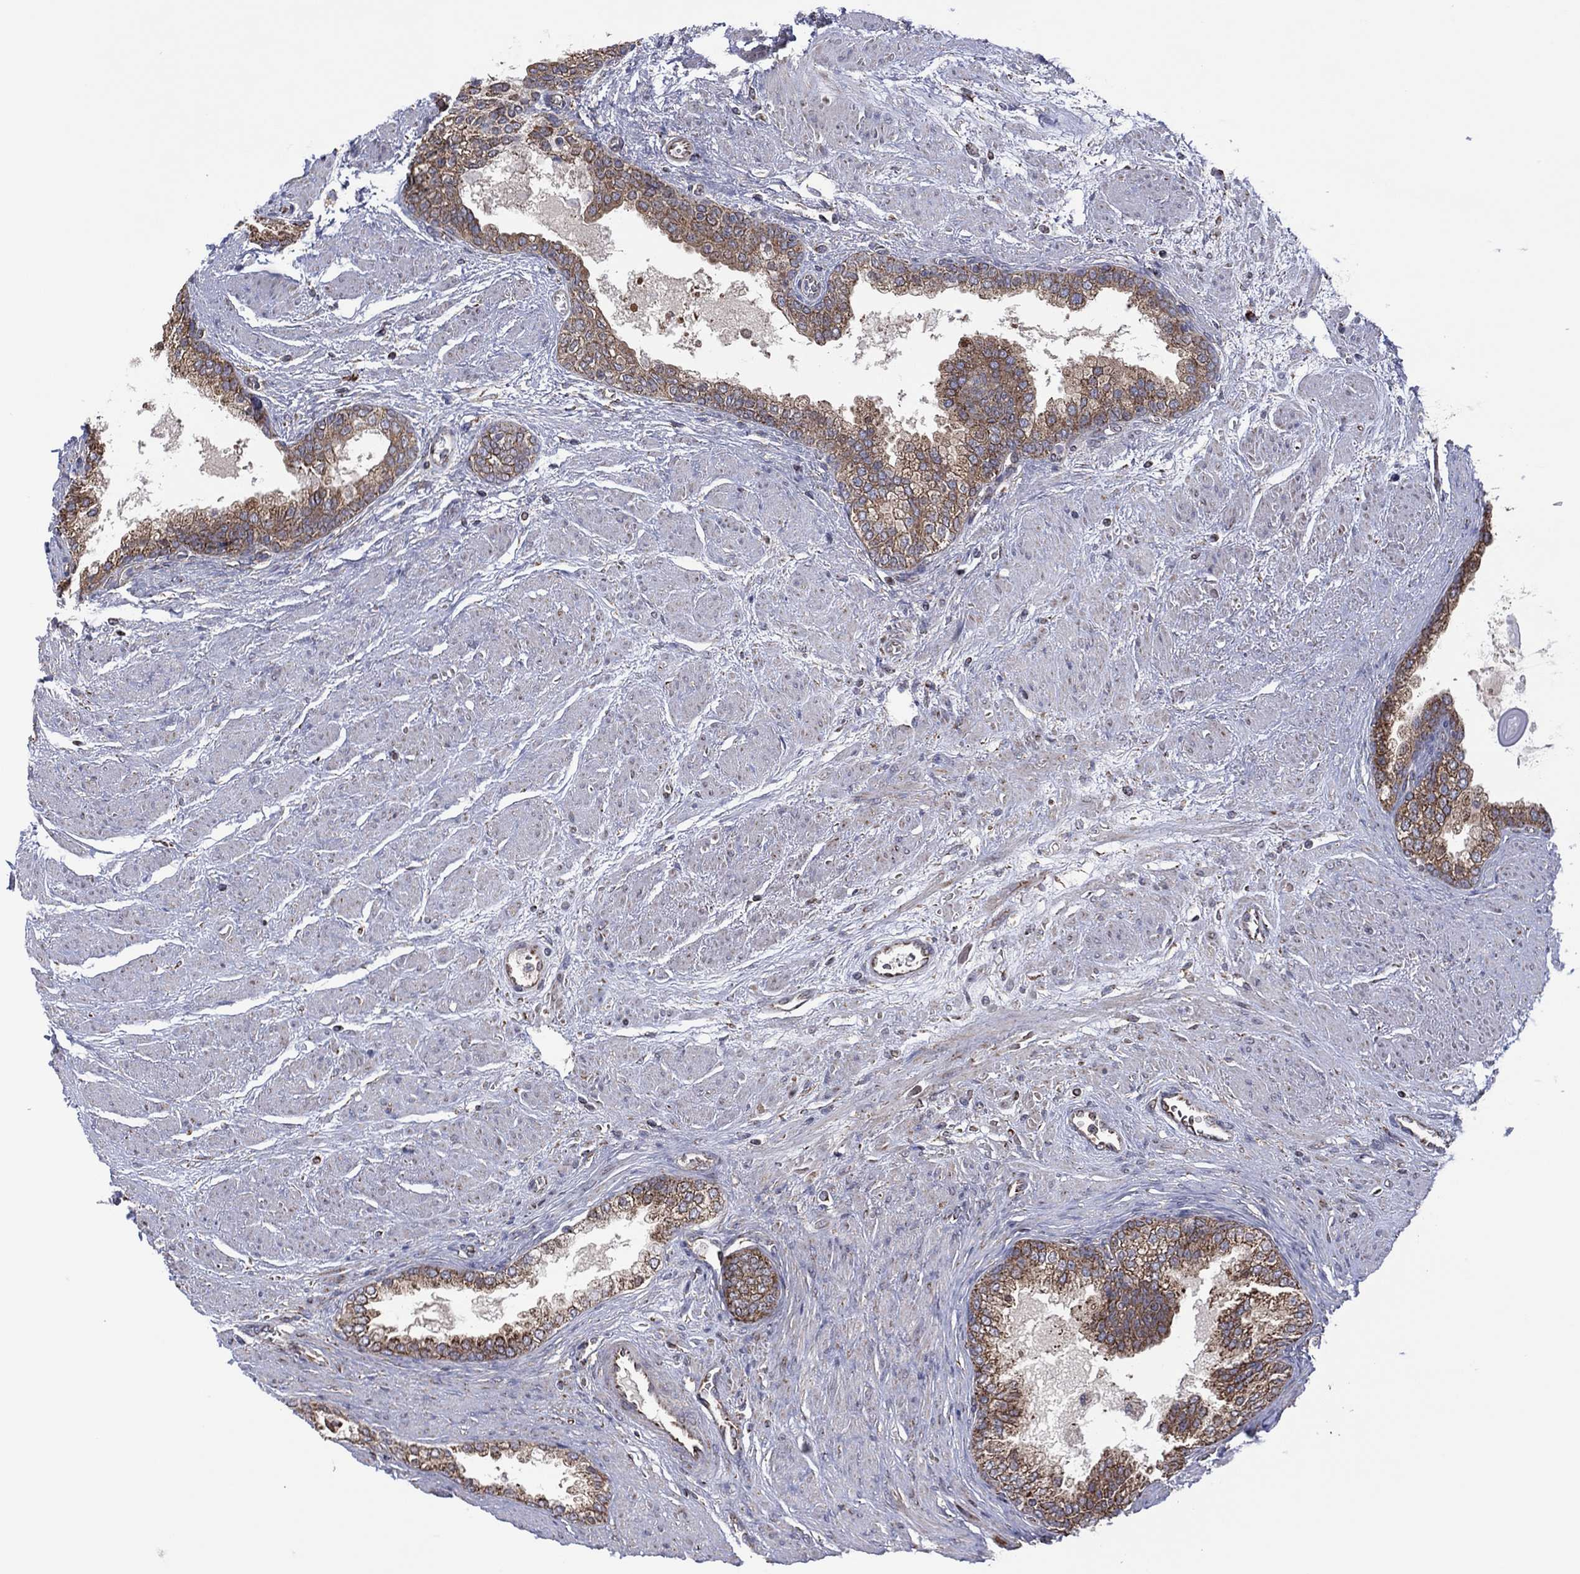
{"staining": {"intensity": "moderate", "quantity": "25%-75%", "location": "cytoplasmic/membranous"}, "tissue": "prostate cancer", "cell_type": "Tumor cells", "image_type": "cancer", "snomed": [{"axis": "morphology", "description": "Adenocarcinoma, NOS"}, {"axis": "topography", "description": "Prostate and seminal vesicle, NOS"}, {"axis": "topography", "description": "Prostate"}], "caption": "Human prostate adenocarcinoma stained with a protein marker displays moderate staining in tumor cells.", "gene": "PIDD1", "patient": {"sex": "male", "age": 62}}